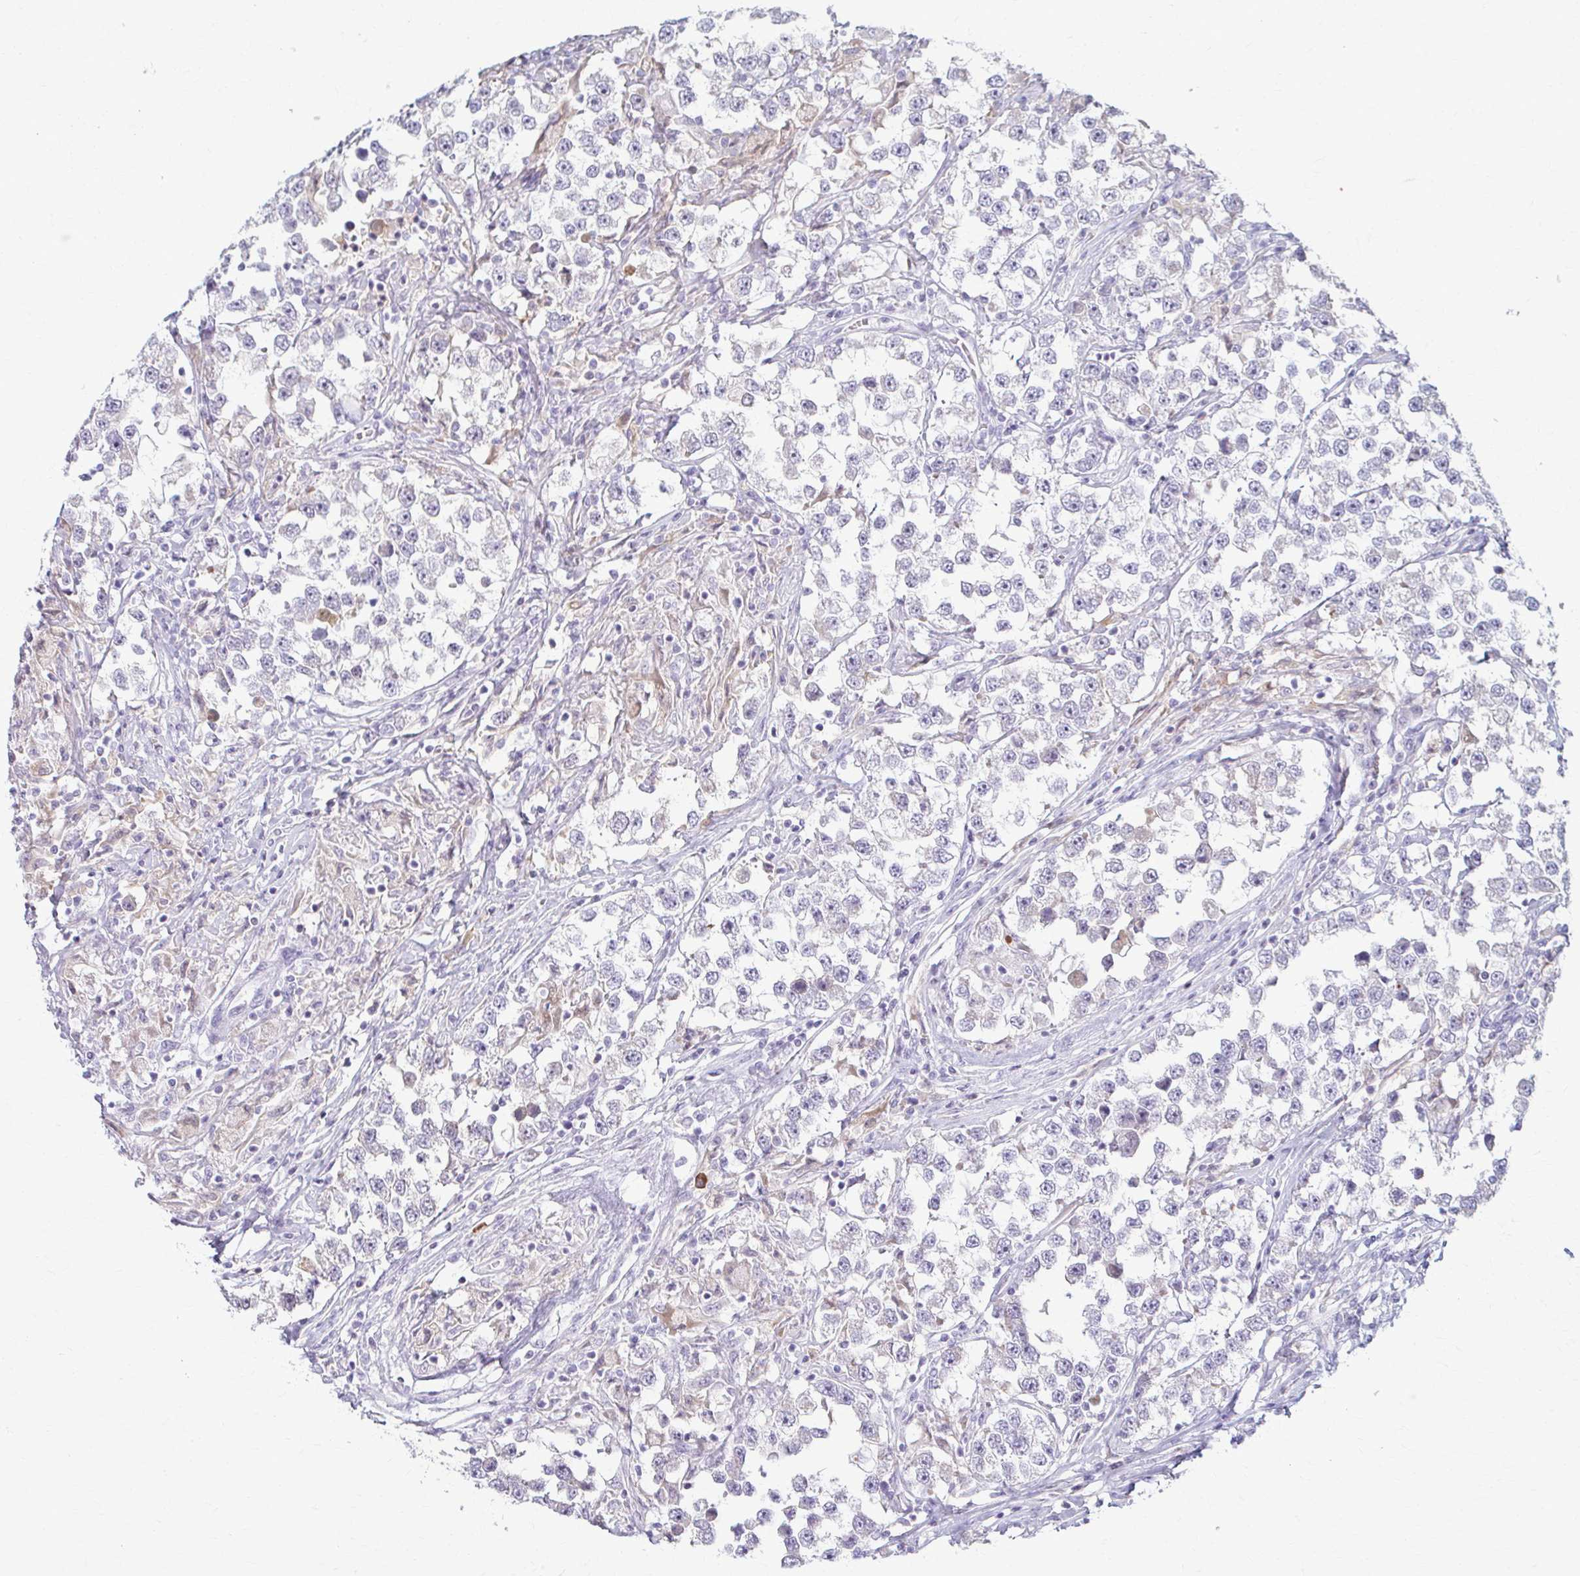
{"staining": {"intensity": "negative", "quantity": "none", "location": "none"}, "tissue": "testis cancer", "cell_type": "Tumor cells", "image_type": "cancer", "snomed": [{"axis": "morphology", "description": "Seminoma, NOS"}, {"axis": "topography", "description": "Testis"}], "caption": "Tumor cells show no significant positivity in testis cancer. Brightfield microscopy of immunohistochemistry (IHC) stained with DAB (brown) and hematoxylin (blue), captured at high magnification.", "gene": "LDLRAP1", "patient": {"sex": "male", "age": 46}}